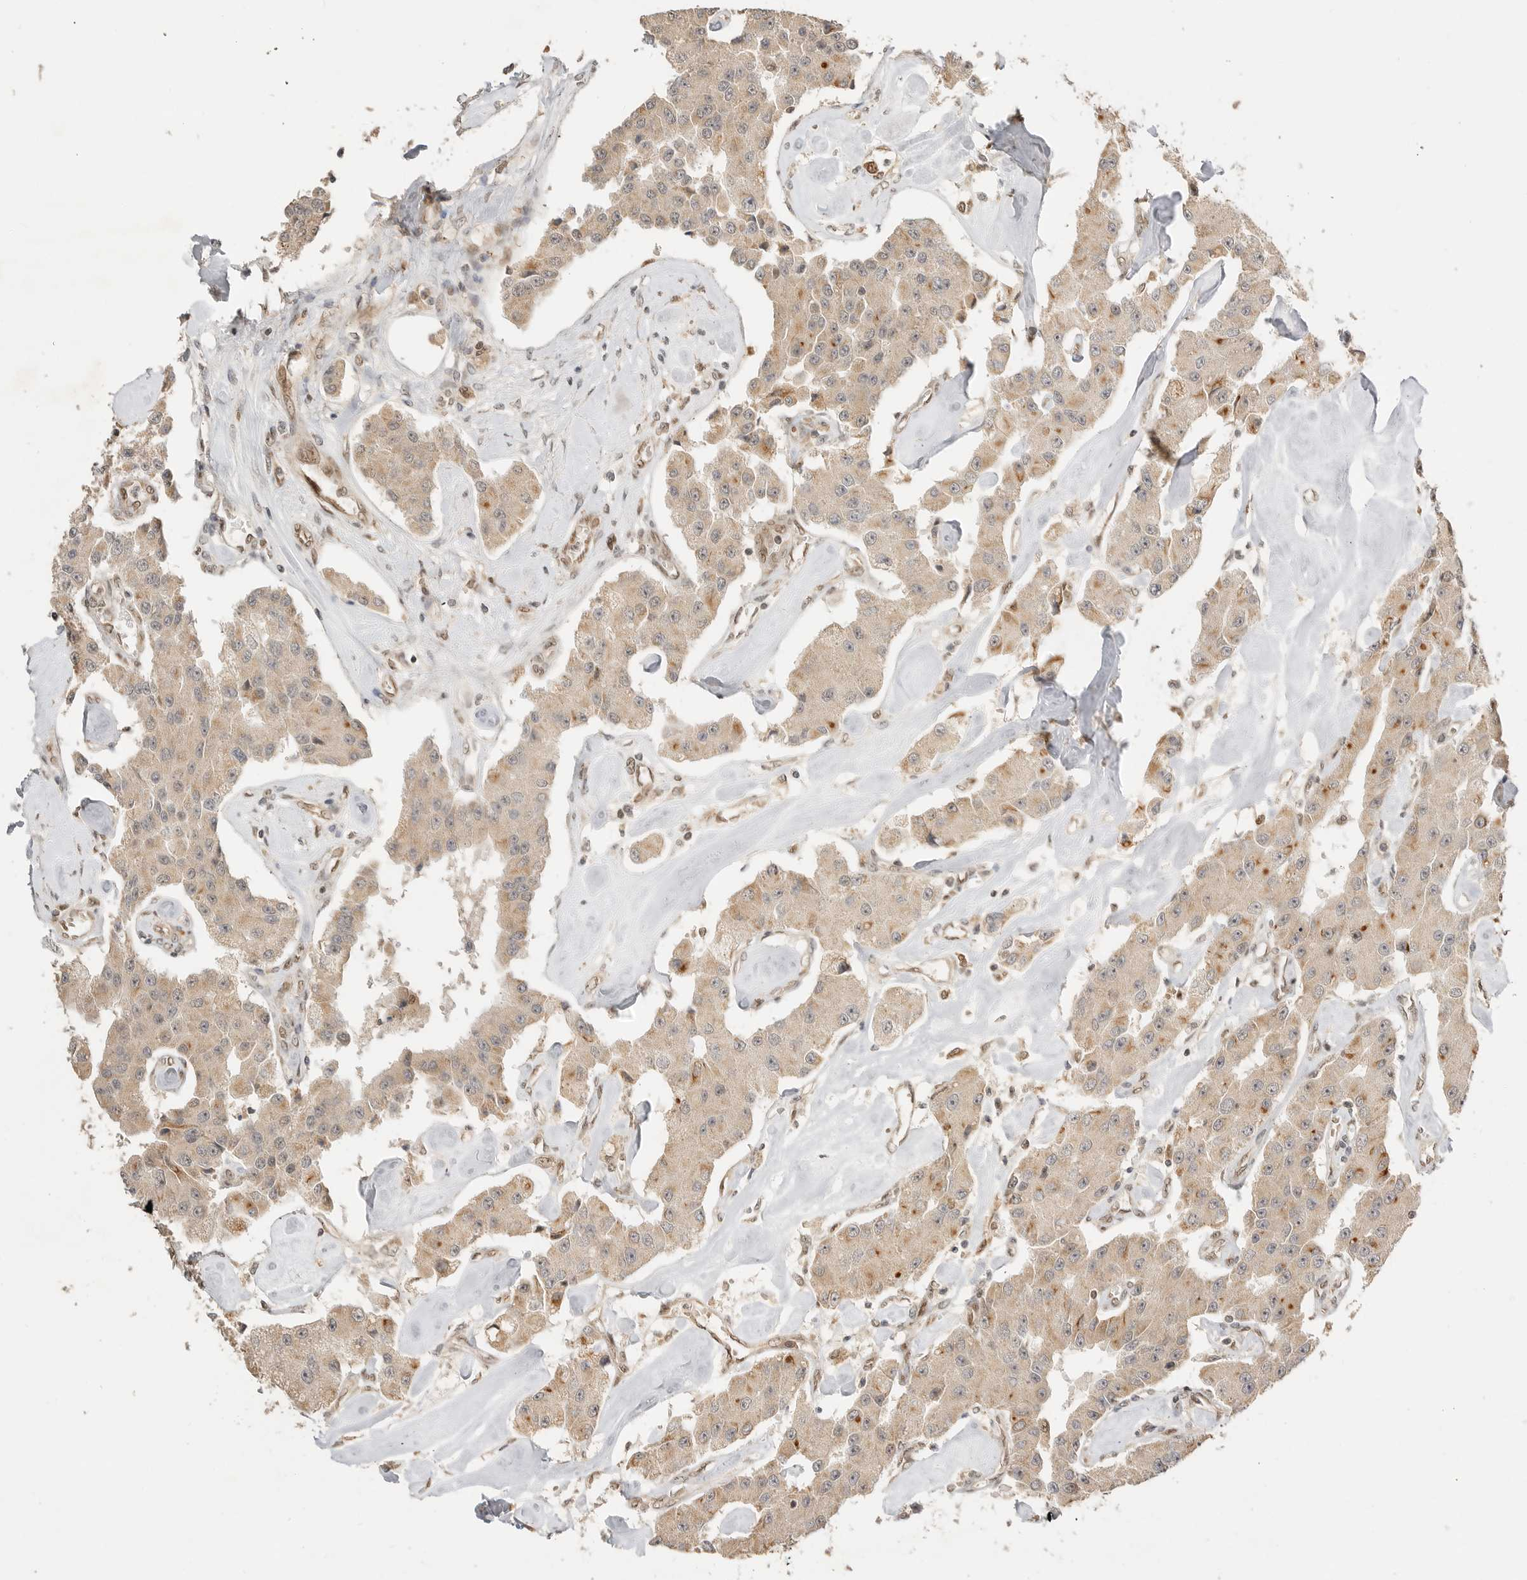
{"staining": {"intensity": "weak", "quantity": ">75%", "location": "cytoplasmic/membranous"}, "tissue": "carcinoid", "cell_type": "Tumor cells", "image_type": "cancer", "snomed": [{"axis": "morphology", "description": "Carcinoid, malignant, NOS"}, {"axis": "topography", "description": "Pancreas"}], "caption": "Tumor cells display low levels of weak cytoplasmic/membranous staining in about >75% of cells in malignant carcinoid.", "gene": "ALKAL1", "patient": {"sex": "male", "age": 41}}